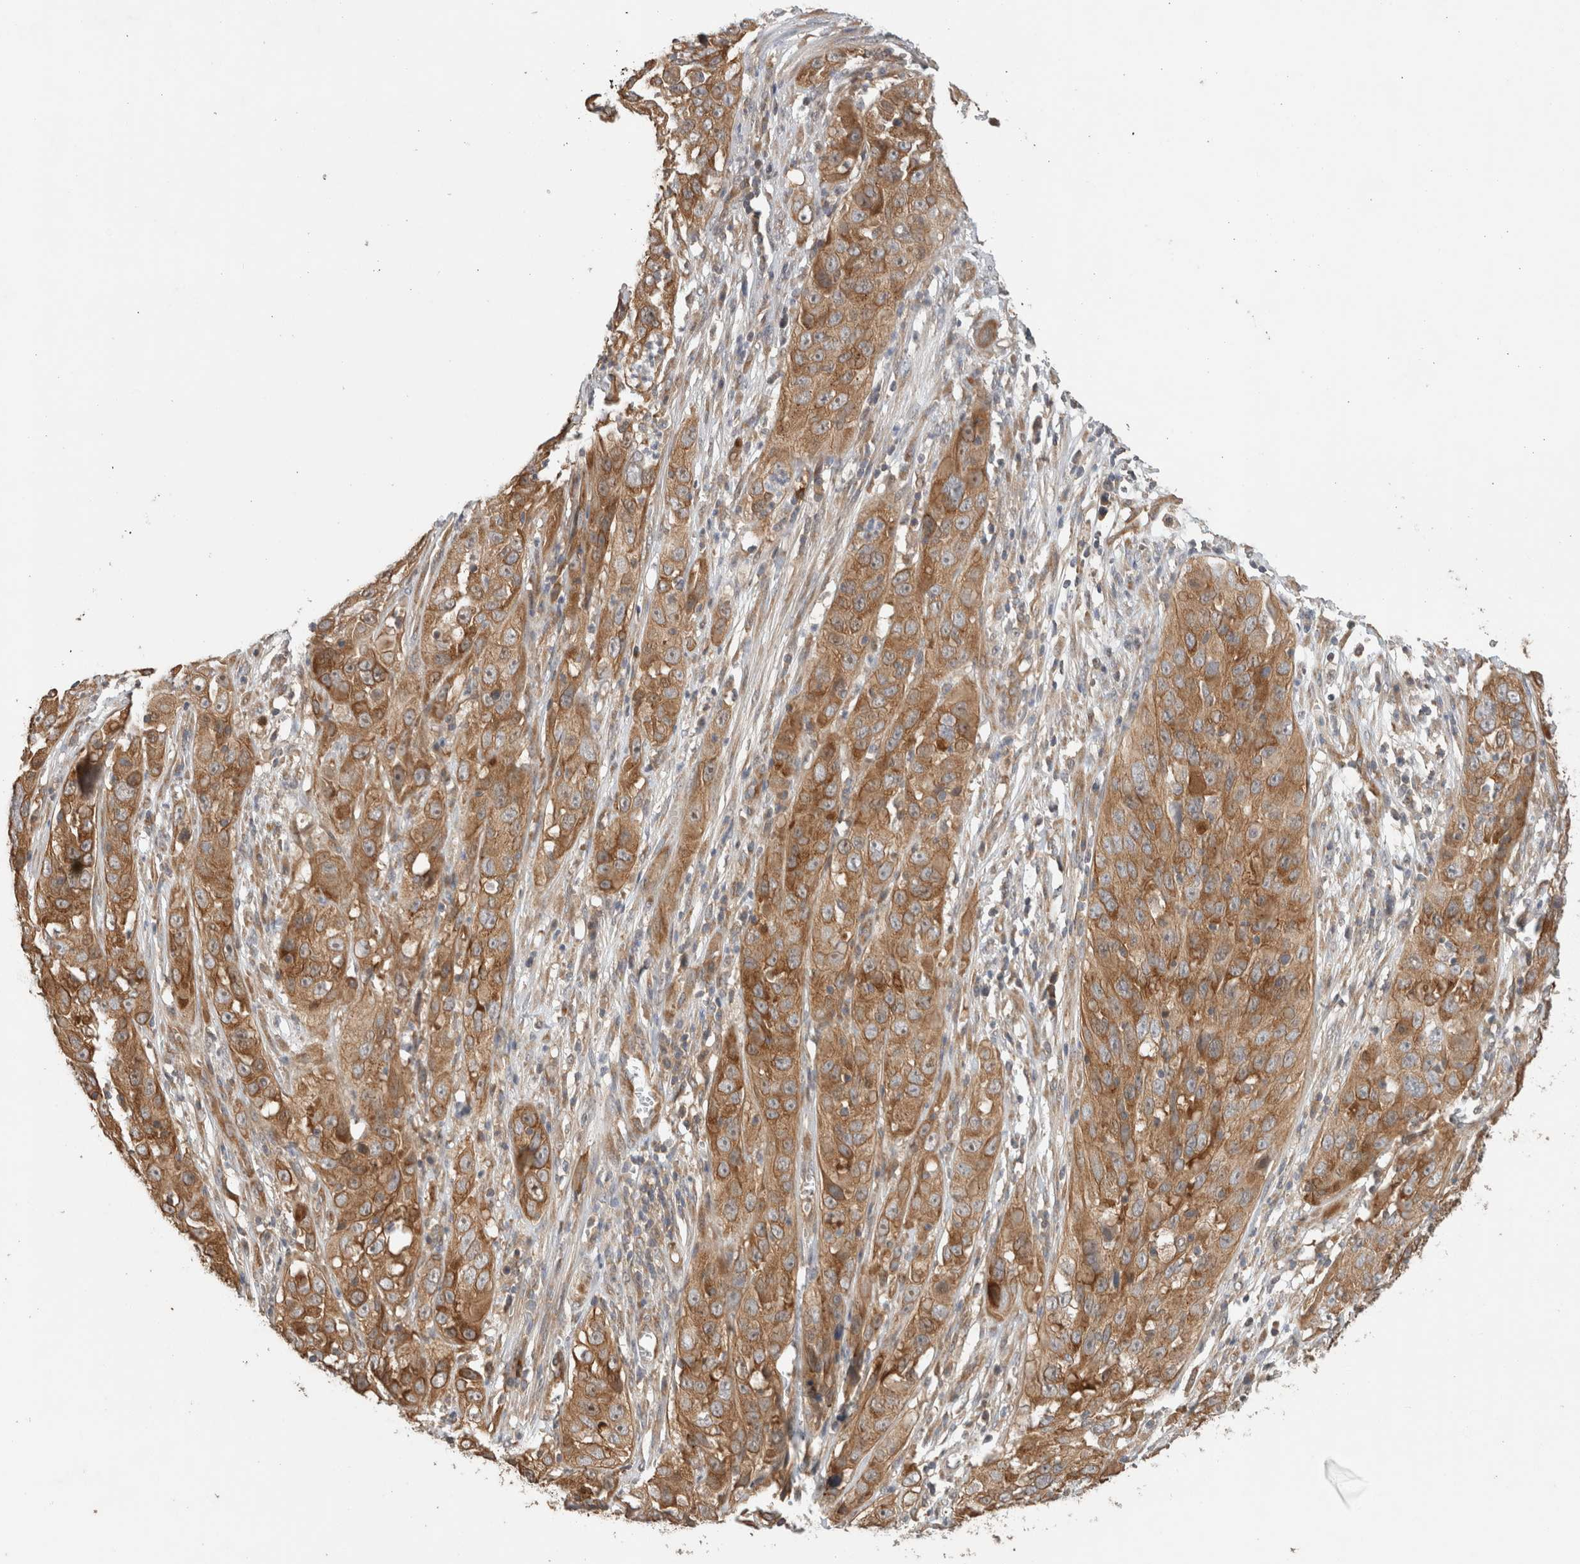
{"staining": {"intensity": "moderate", "quantity": ">75%", "location": "cytoplasmic/membranous"}, "tissue": "cervical cancer", "cell_type": "Tumor cells", "image_type": "cancer", "snomed": [{"axis": "morphology", "description": "Squamous cell carcinoma, NOS"}, {"axis": "topography", "description": "Cervix"}], "caption": "Immunohistochemical staining of human cervical cancer (squamous cell carcinoma) displays medium levels of moderate cytoplasmic/membranous protein positivity in approximately >75% of tumor cells.", "gene": "PUM1", "patient": {"sex": "female", "age": 32}}